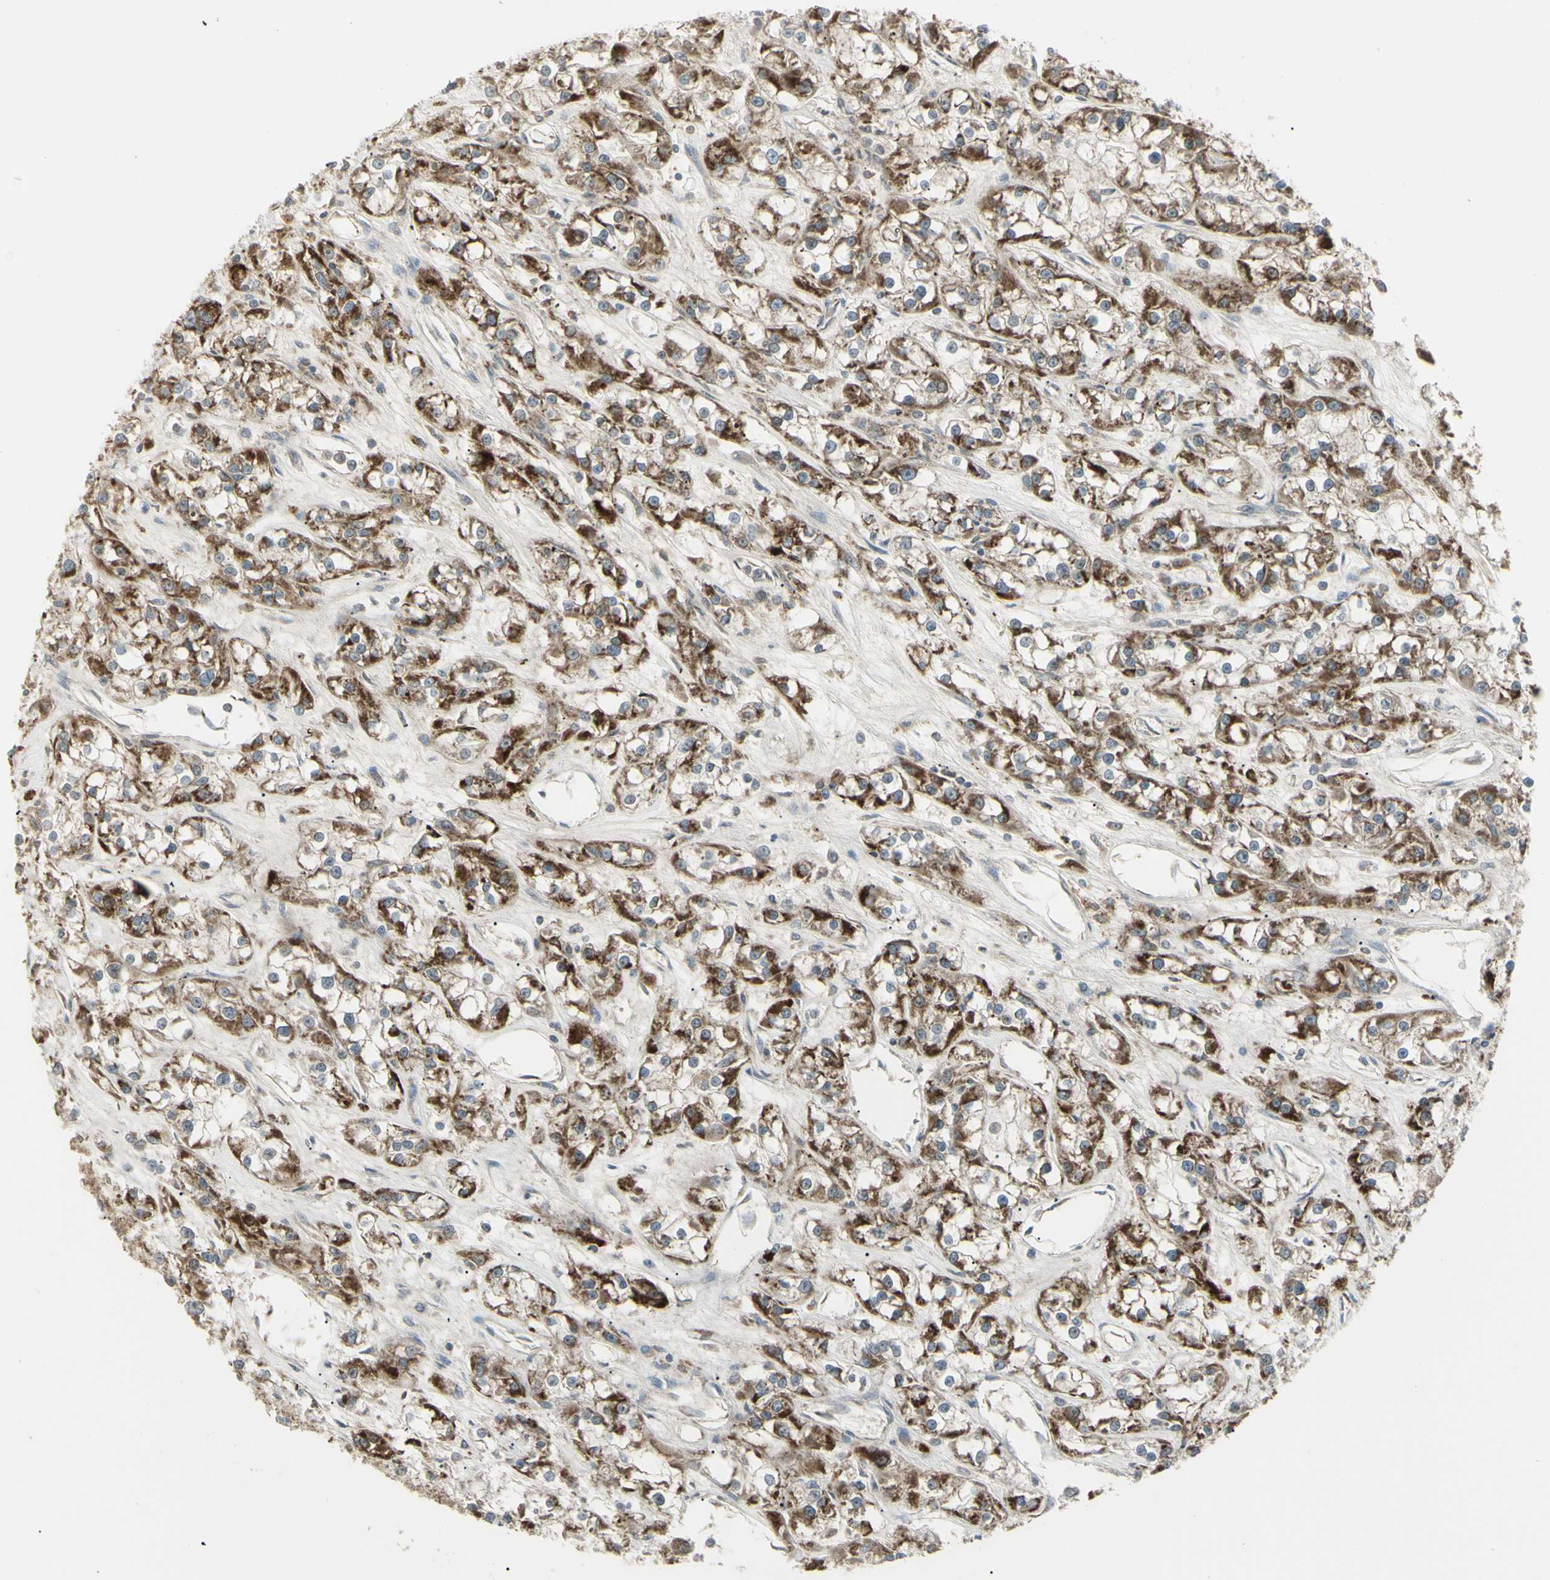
{"staining": {"intensity": "strong", "quantity": "25%-75%", "location": "cytoplasmic/membranous"}, "tissue": "renal cancer", "cell_type": "Tumor cells", "image_type": "cancer", "snomed": [{"axis": "morphology", "description": "Adenocarcinoma, NOS"}, {"axis": "topography", "description": "Kidney"}], "caption": "DAB immunohistochemical staining of renal adenocarcinoma exhibits strong cytoplasmic/membranous protein positivity in about 25%-75% of tumor cells. The staining is performed using DAB (3,3'-diaminobenzidine) brown chromogen to label protein expression. The nuclei are counter-stained blue using hematoxylin.", "gene": "CYB5R1", "patient": {"sex": "female", "age": 52}}